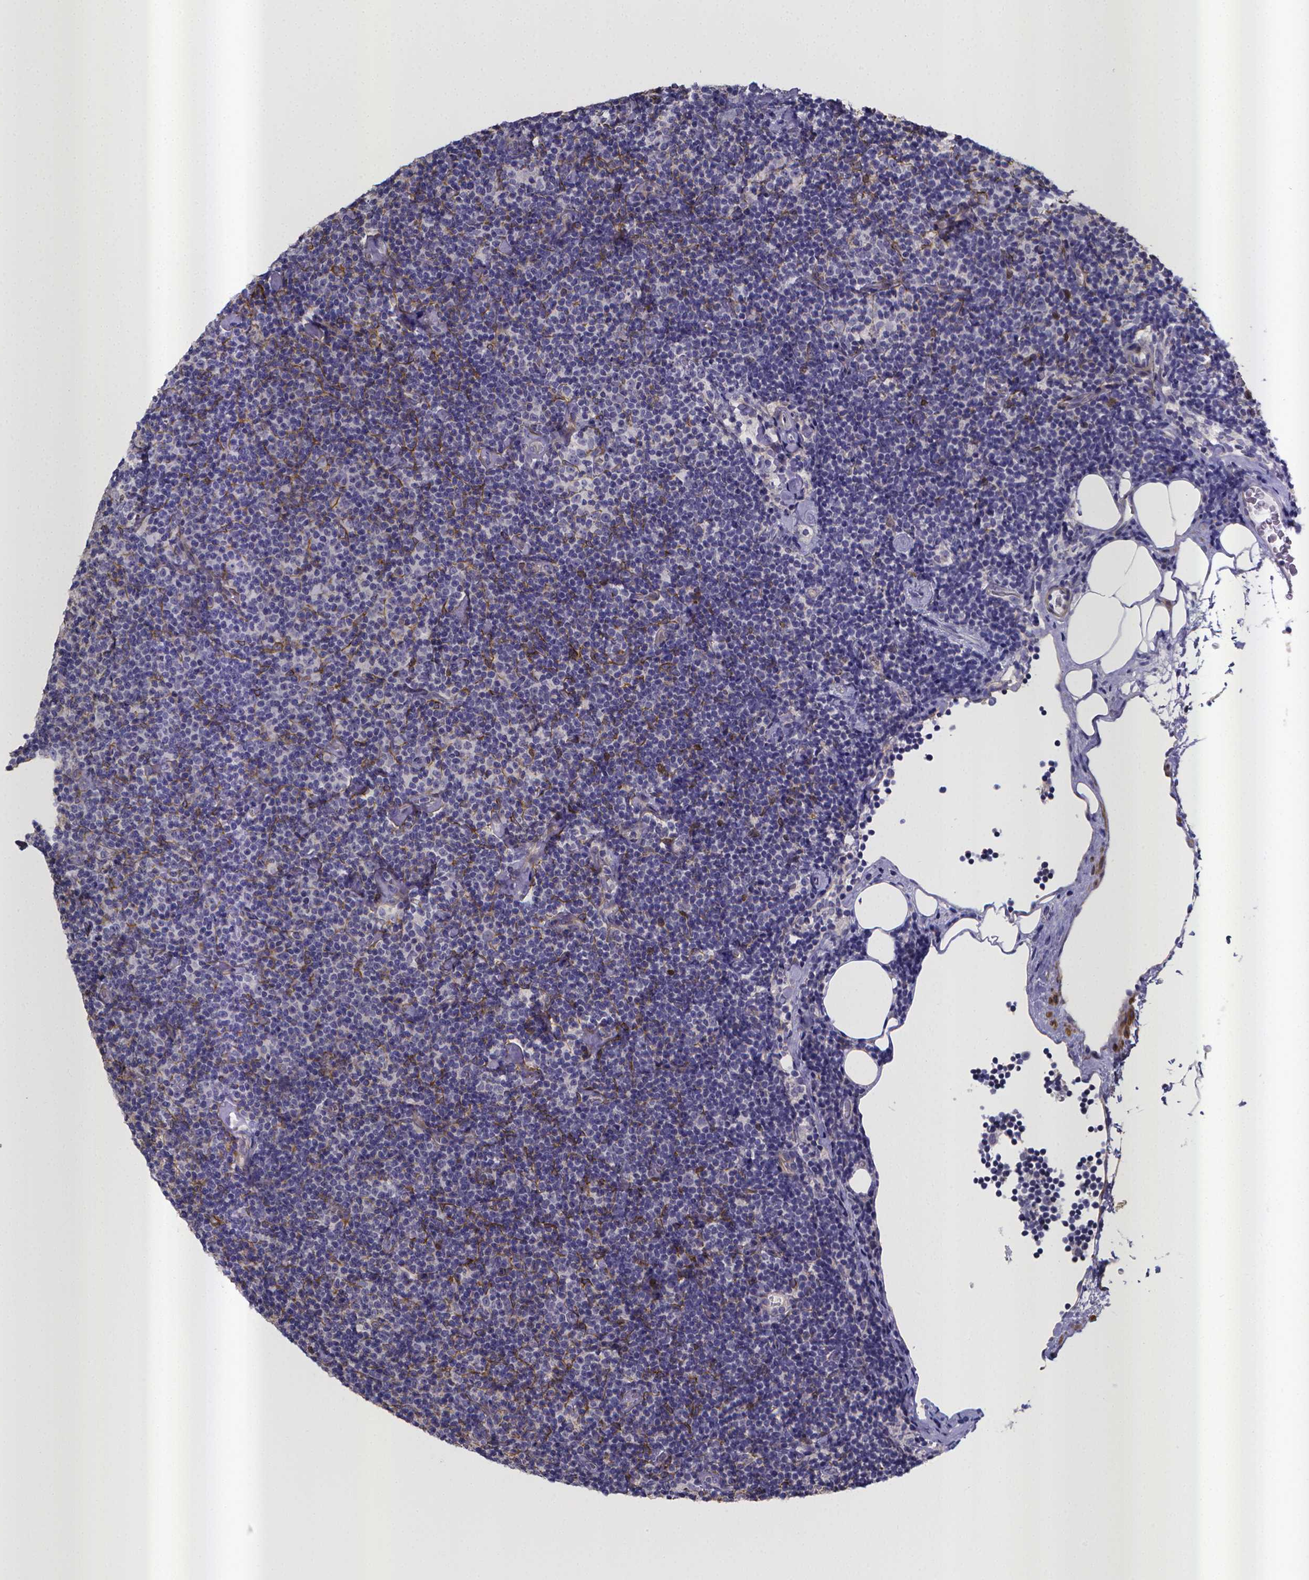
{"staining": {"intensity": "negative", "quantity": "none", "location": "none"}, "tissue": "lymphoma", "cell_type": "Tumor cells", "image_type": "cancer", "snomed": [{"axis": "morphology", "description": "Malignant lymphoma, non-Hodgkin's type, Low grade"}, {"axis": "topography", "description": "Lymph node"}], "caption": "An immunohistochemistry photomicrograph of malignant lymphoma, non-Hodgkin's type (low-grade) is shown. There is no staining in tumor cells of malignant lymphoma, non-Hodgkin's type (low-grade).", "gene": "RERG", "patient": {"sex": "male", "age": 81}}